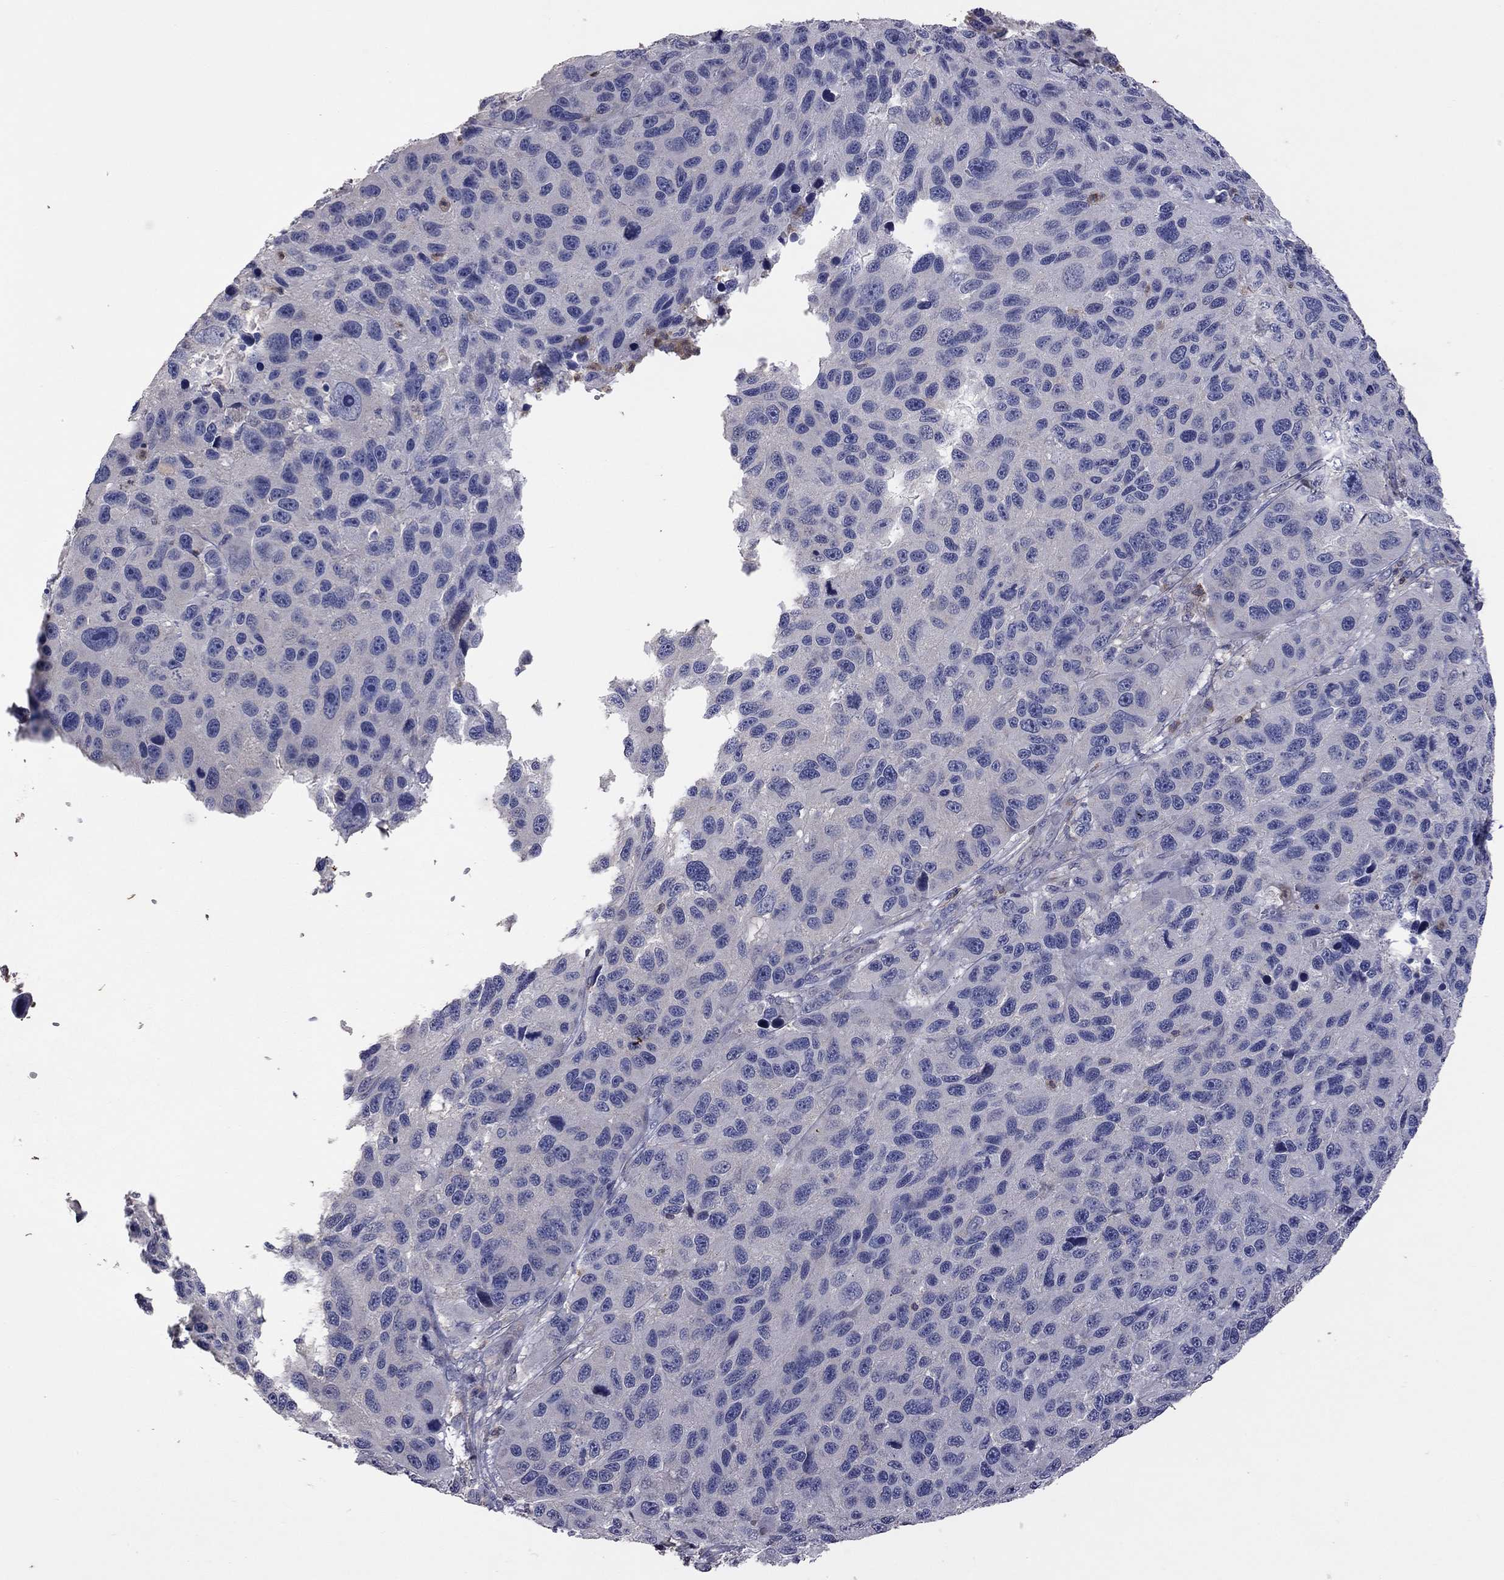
{"staining": {"intensity": "negative", "quantity": "none", "location": "none"}, "tissue": "melanoma", "cell_type": "Tumor cells", "image_type": "cancer", "snomed": [{"axis": "morphology", "description": "Malignant melanoma, NOS"}, {"axis": "topography", "description": "Skin"}], "caption": "A micrograph of melanoma stained for a protein displays no brown staining in tumor cells. (DAB IHC, high magnification).", "gene": "IPCEF1", "patient": {"sex": "male", "age": 53}}